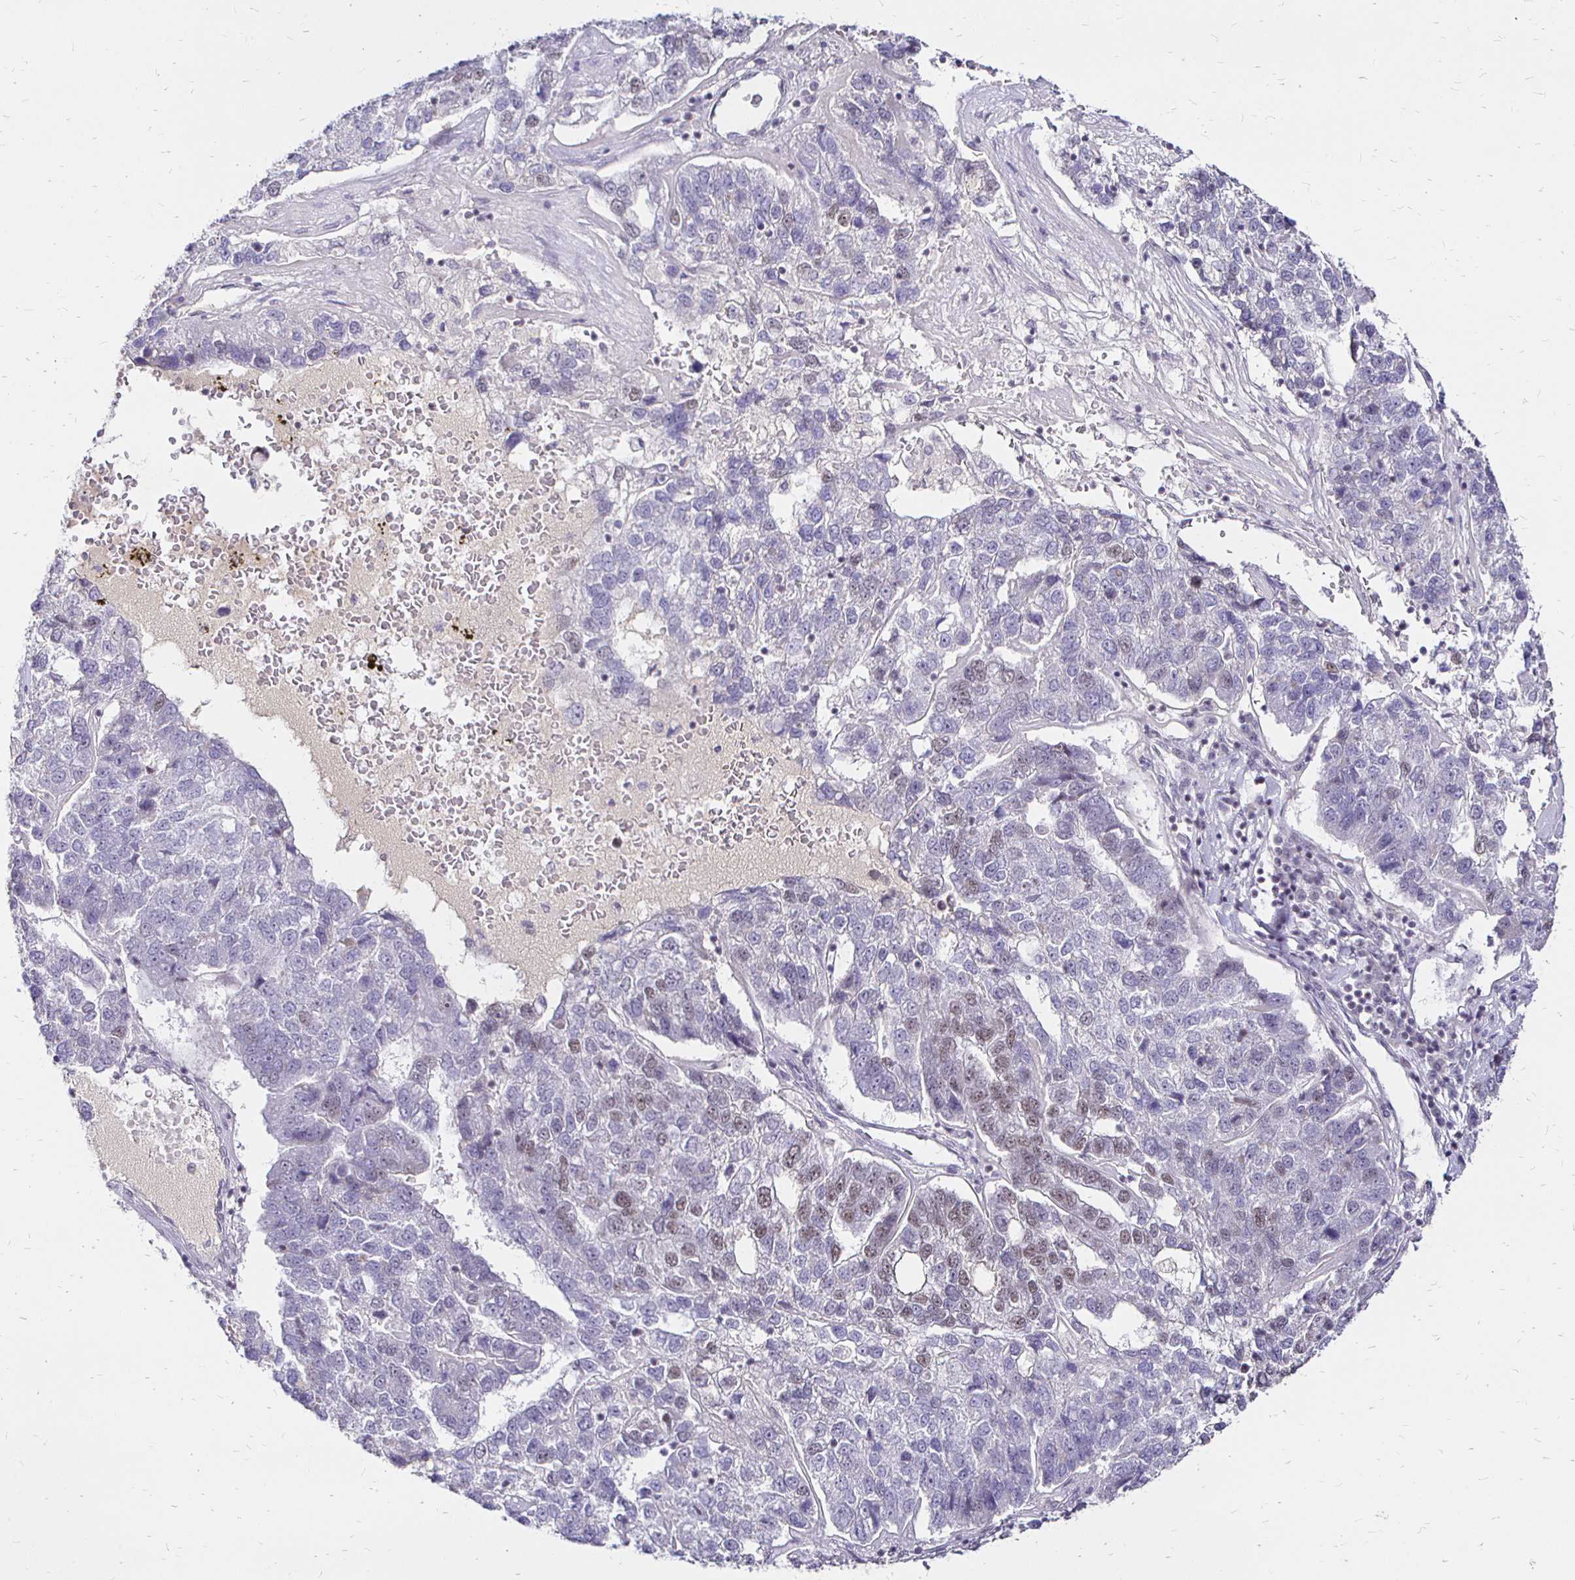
{"staining": {"intensity": "weak", "quantity": "<25%", "location": "nuclear"}, "tissue": "pancreatic cancer", "cell_type": "Tumor cells", "image_type": "cancer", "snomed": [{"axis": "morphology", "description": "Adenocarcinoma, NOS"}, {"axis": "topography", "description": "Pancreas"}], "caption": "This is an immunohistochemistry image of adenocarcinoma (pancreatic). There is no positivity in tumor cells.", "gene": "SIN3A", "patient": {"sex": "female", "age": 61}}